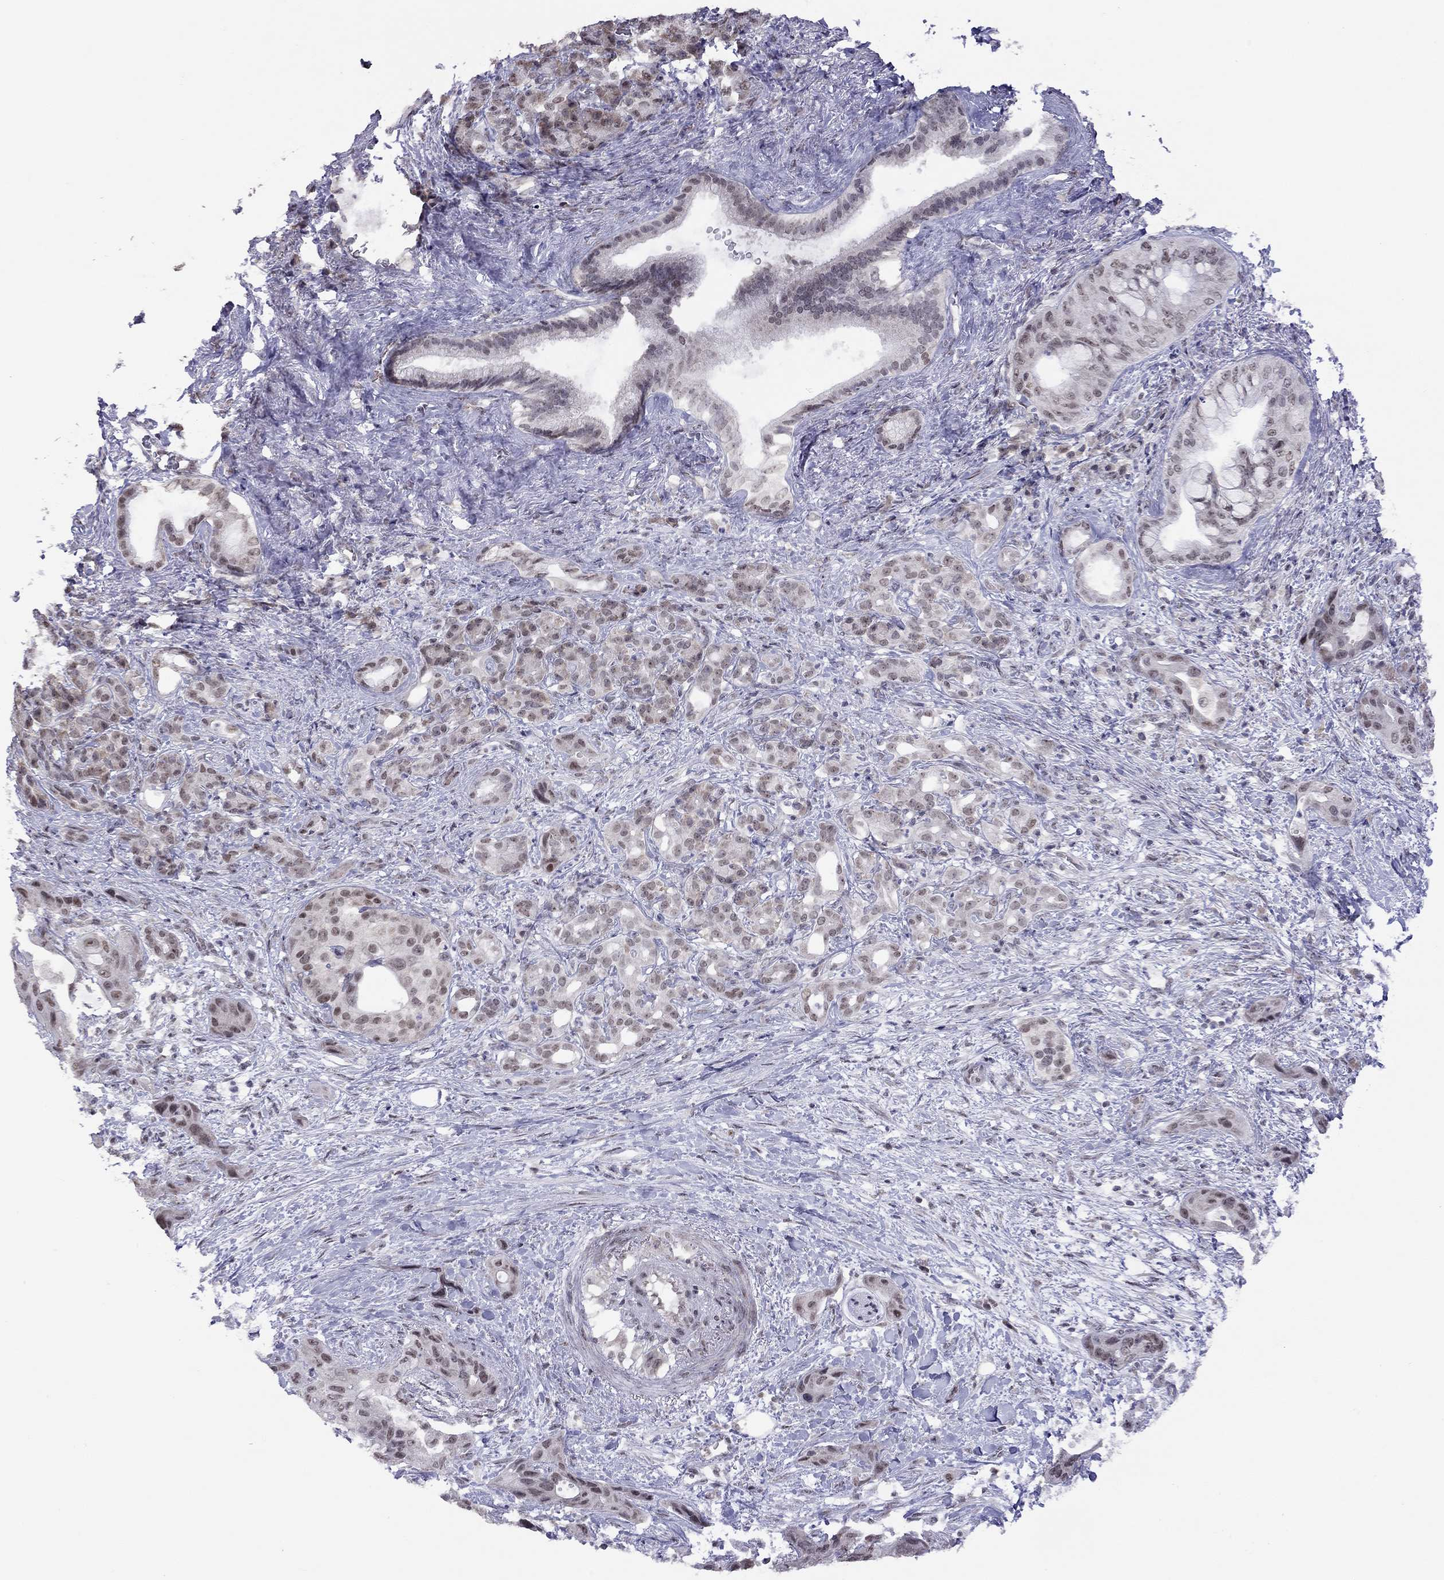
{"staining": {"intensity": "weak", "quantity": "25%-75%", "location": "nuclear"}, "tissue": "pancreatic cancer", "cell_type": "Tumor cells", "image_type": "cancer", "snomed": [{"axis": "morphology", "description": "Adenocarcinoma, NOS"}, {"axis": "topography", "description": "Pancreas"}], "caption": "An image of pancreatic cancer (adenocarcinoma) stained for a protein shows weak nuclear brown staining in tumor cells. (Brightfield microscopy of DAB IHC at high magnification).", "gene": "HES5", "patient": {"sex": "male", "age": 71}}